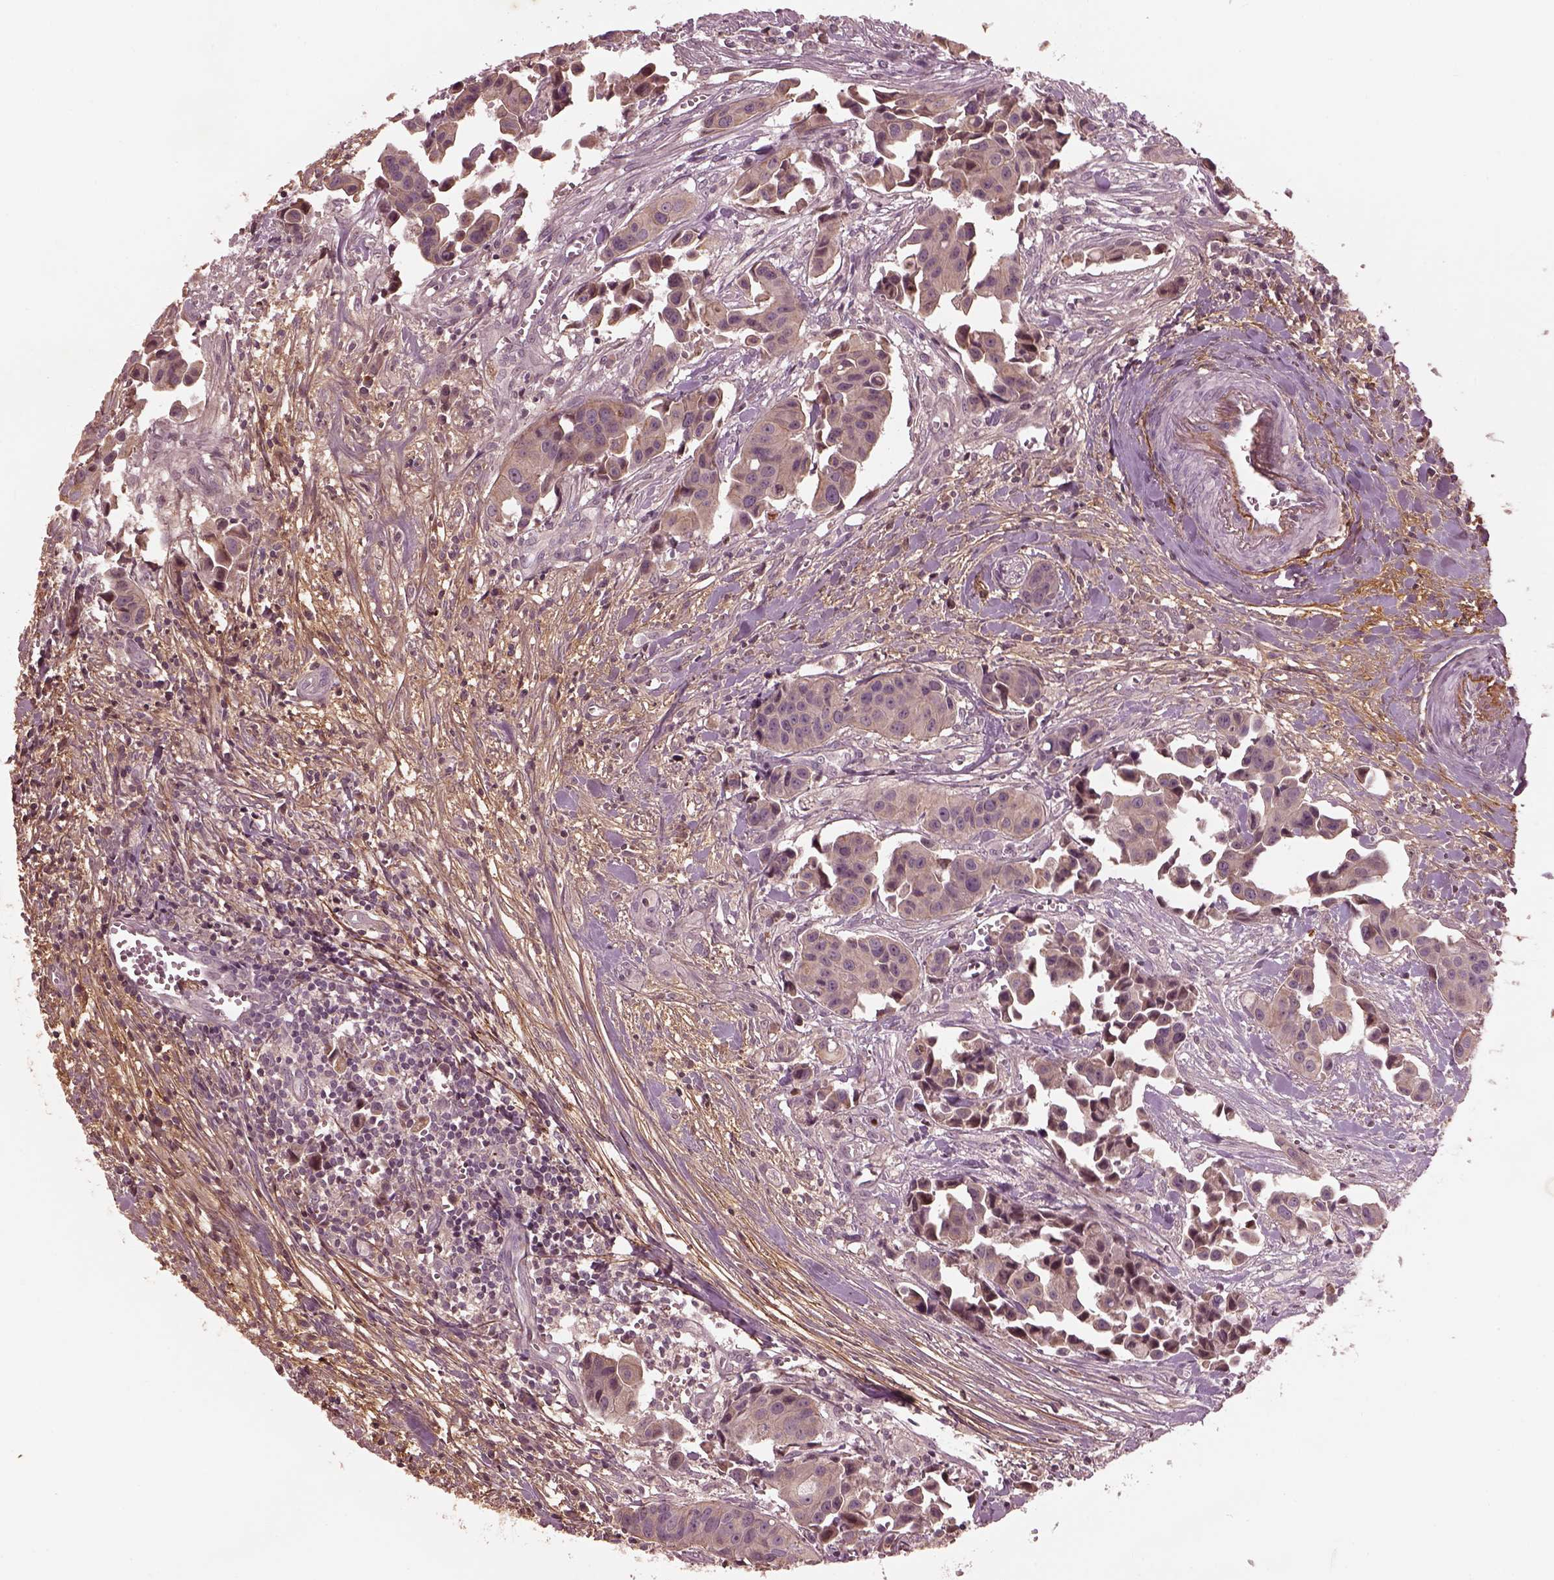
{"staining": {"intensity": "weak", "quantity": "25%-75%", "location": "cytoplasmic/membranous"}, "tissue": "head and neck cancer", "cell_type": "Tumor cells", "image_type": "cancer", "snomed": [{"axis": "morphology", "description": "Adenocarcinoma, NOS"}, {"axis": "topography", "description": "Head-Neck"}], "caption": "Tumor cells demonstrate low levels of weak cytoplasmic/membranous expression in about 25%-75% of cells in human head and neck cancer (adenocarcinoma).", "gene": "EFEMP1", "patient": {"sex": "male", "age": 76}}